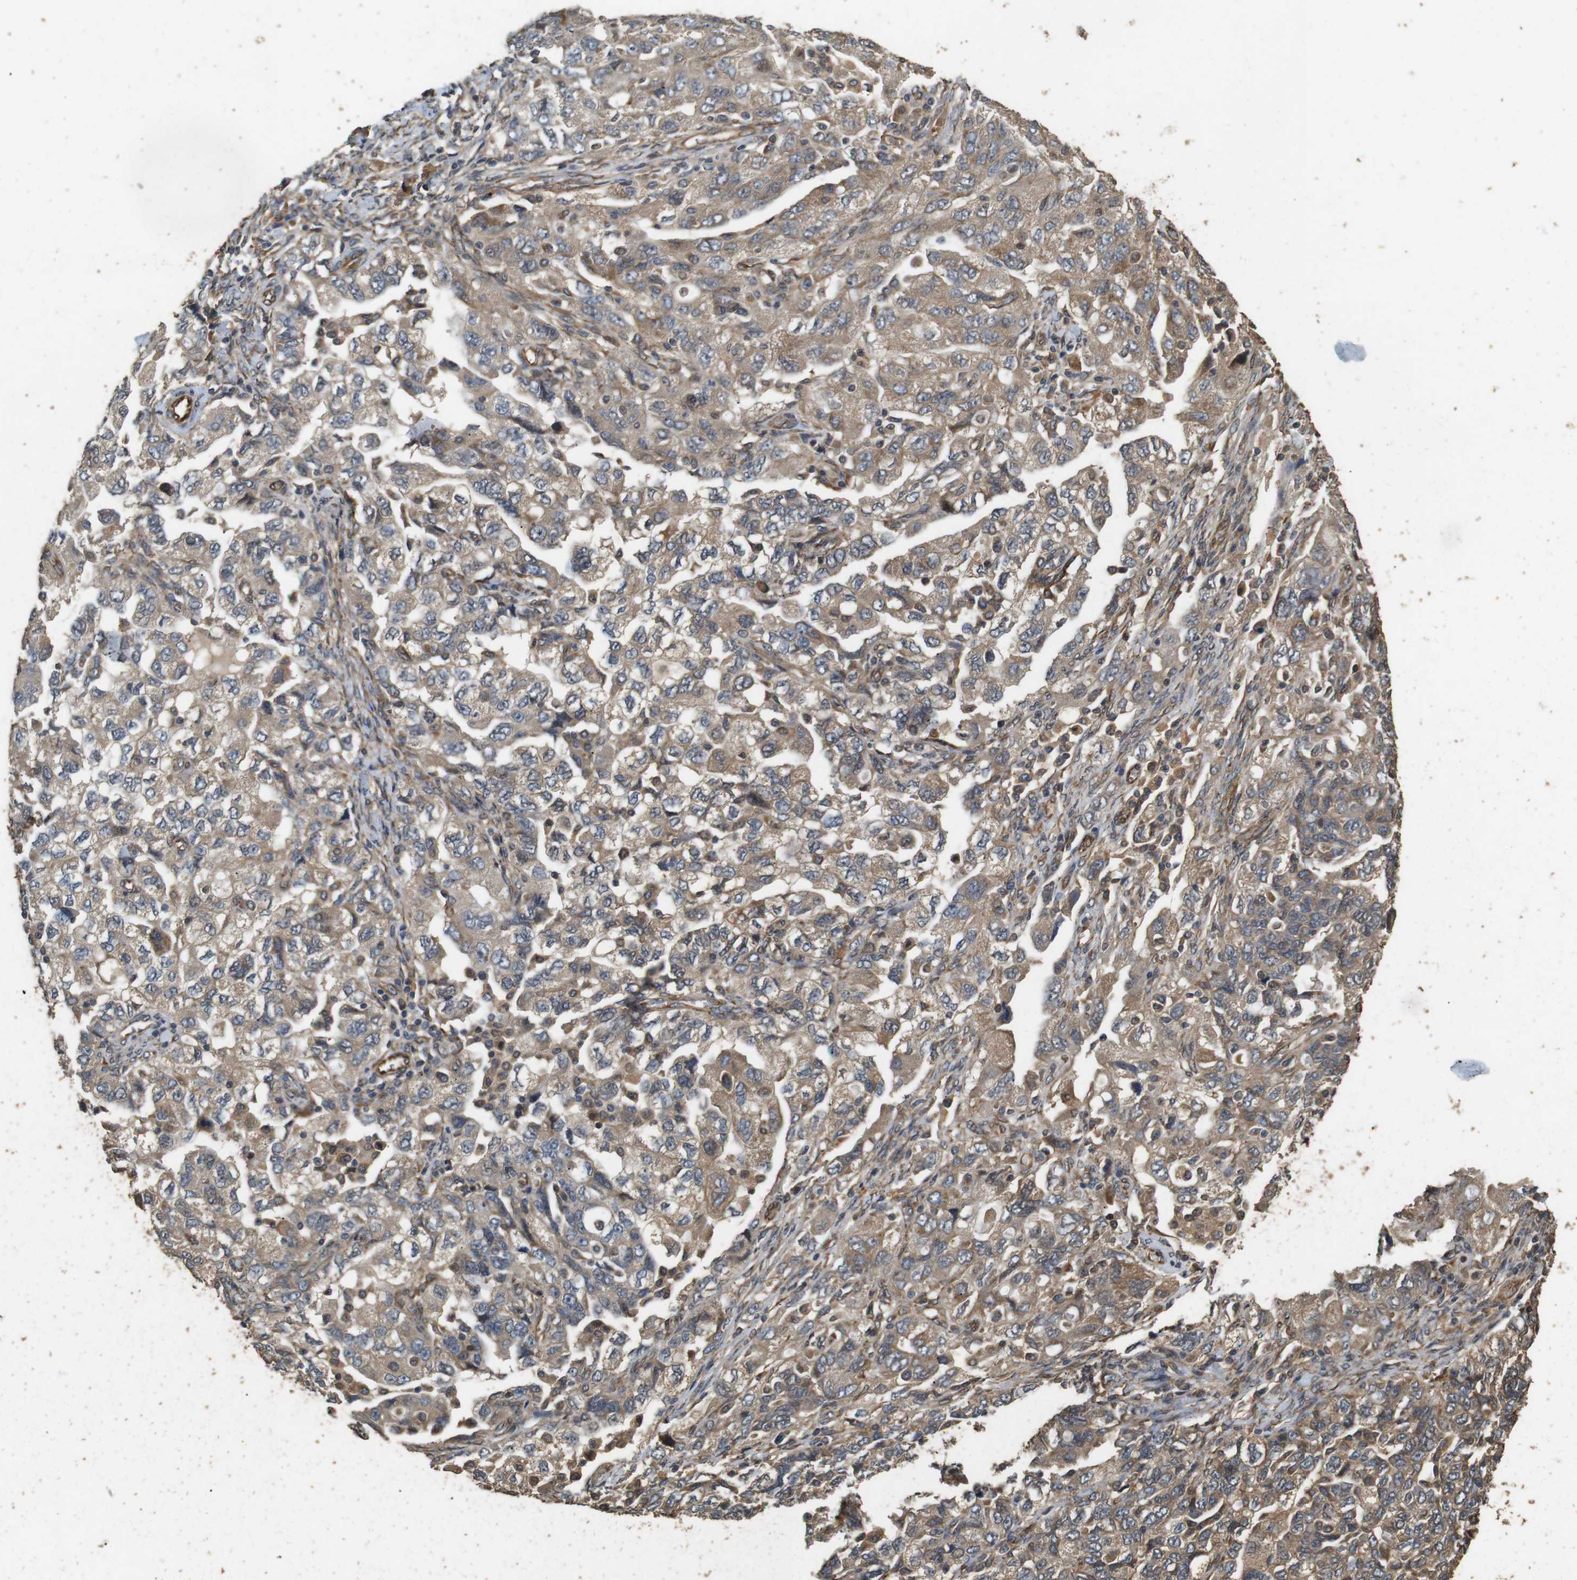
{"staining": {"intensity": "weak", "quantity": ">75%", "location": "cytoplasmic/membranous"}, "tissue": "ovarian cancer", "cell_type": "Tumor cells", "image_type": "cancer", "snomed": [{"axis": "morphology", "description": "Carcinoma, NOS"}, {"axis": "morphology", "description": "Cystadenocarcinoma, serous, NOS"}, {"axis": "topography", "description": "Ovary"}], "caption": "Protein expression by immunohistochemistry (IHC) shows weak cytoplasmic/membranous staining in about >75% of tumor cells in ovarian cancer (serous cystadenocarcinoma).", "gene": "CNPY4", "patient": {"sex": "female", "age": 69}}